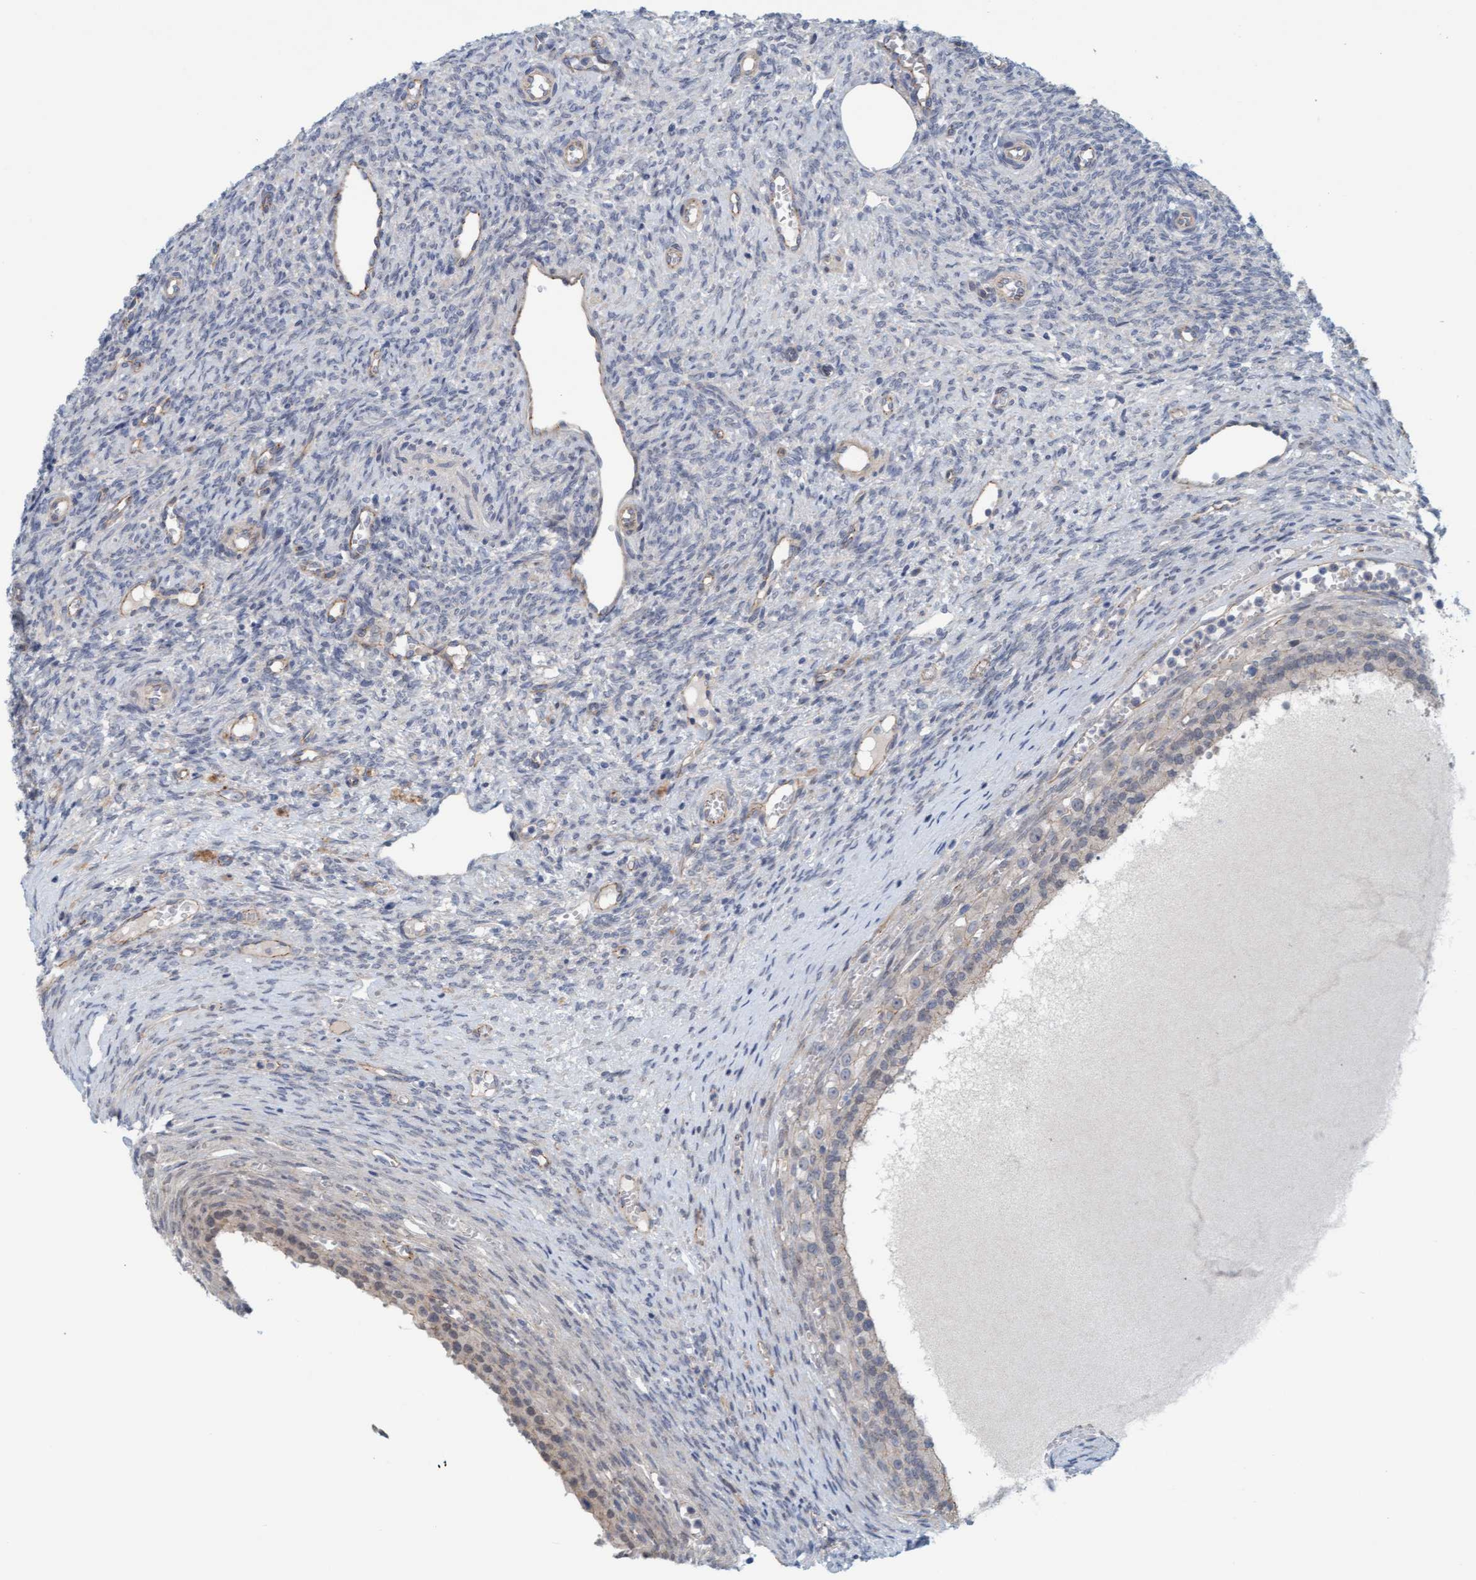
{"staining": {"intensity": "negative", "quantity": "none", "location": "none"}, "tissue": "ovary", "cell_type": "Follicle cells", "image_type": "normal", "snomed": [{"axis": "morphology", "description": "Normal tissue, NOS"}, {"axis": "topography", "description": "Ovary"}], "caption": "A high-resolution image shows immunohistochemistry (IHC) staining of unremarkable ovary, which displays no significant expression in follicle cells.", "gene": "KRBA2", "patient": {"sex": "female", "age": 41}}